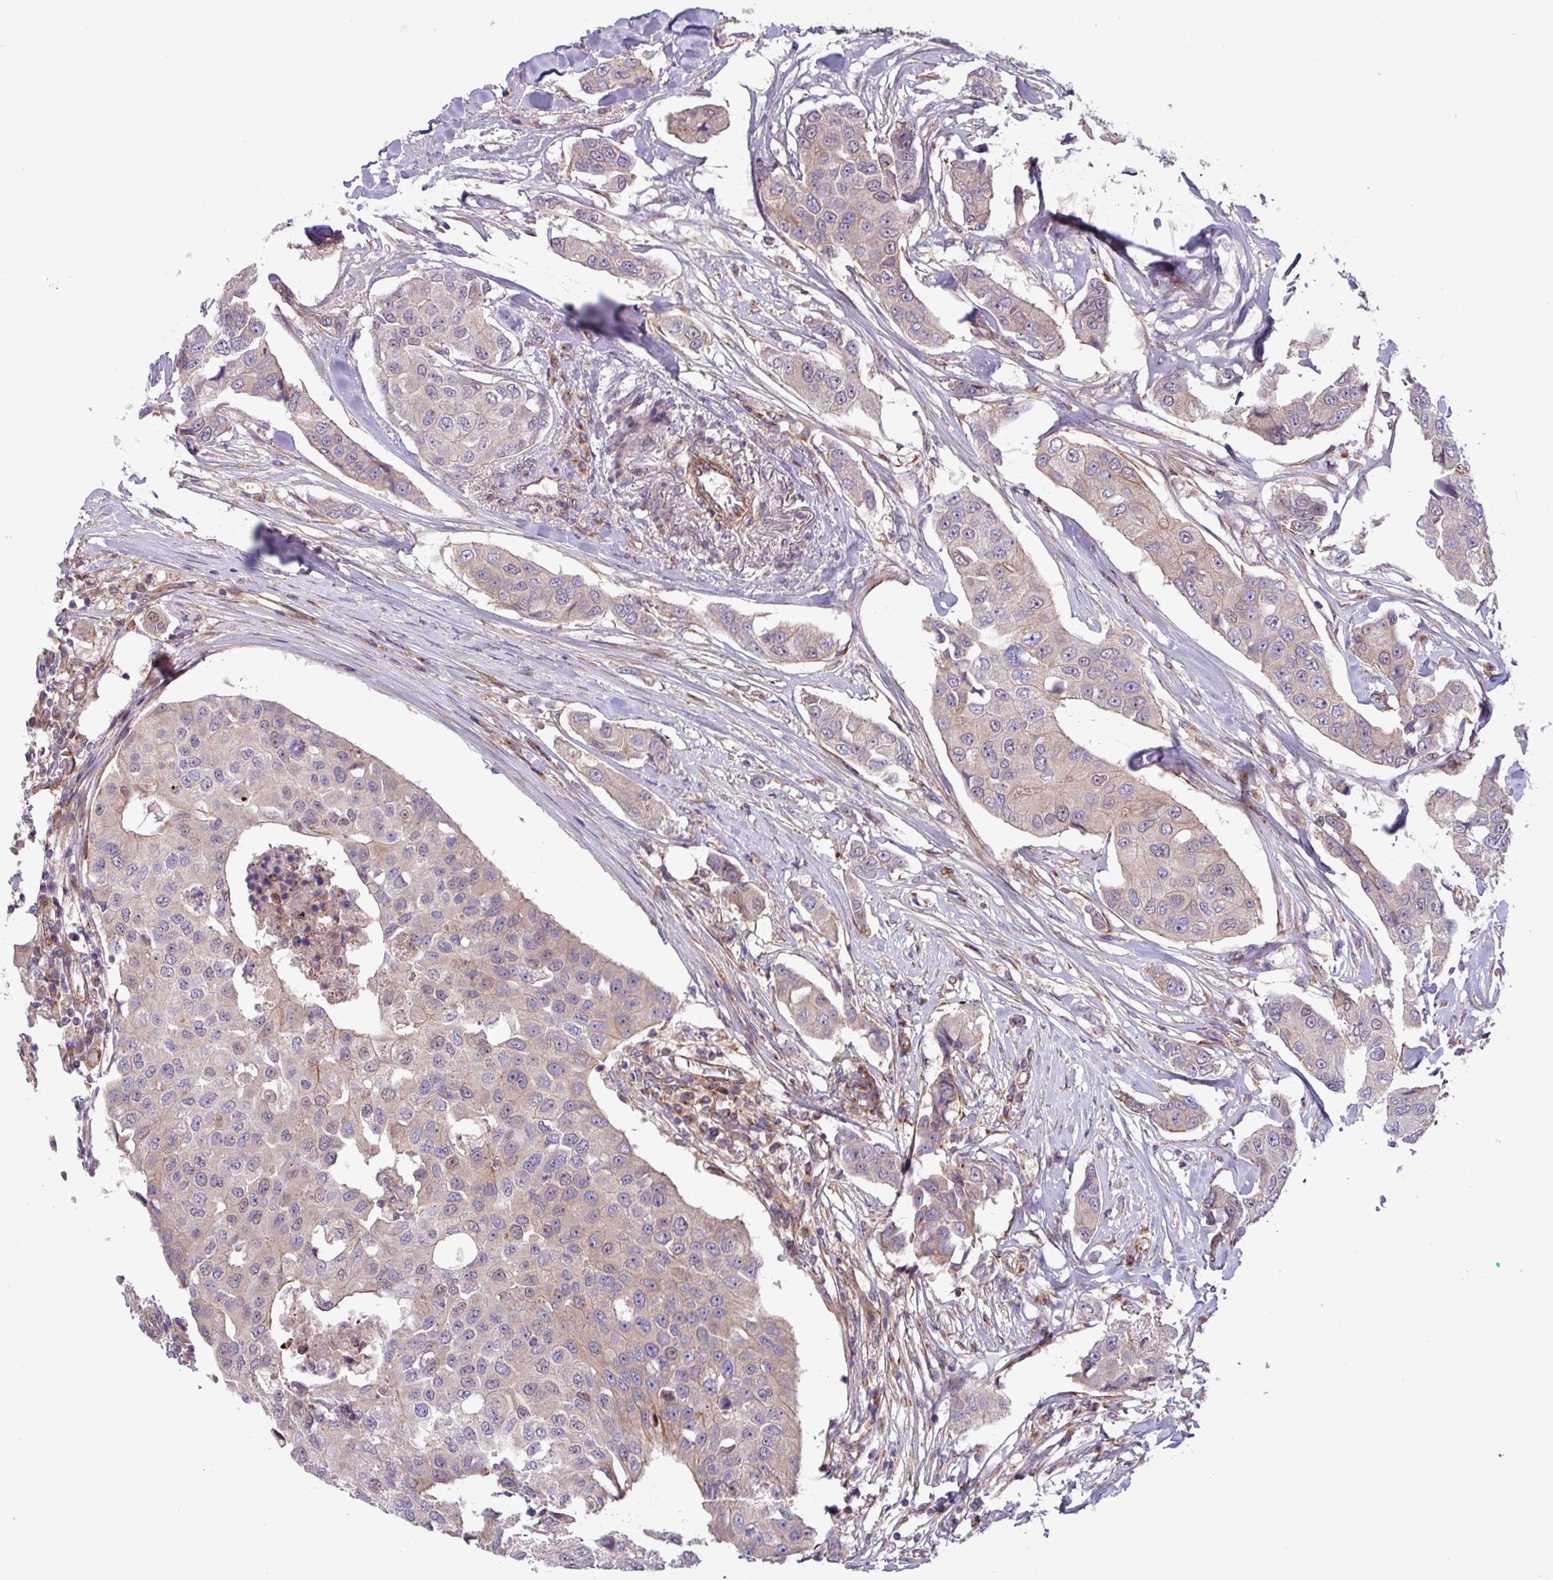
{"staining": {"intensity": "negative", "quantity": "none", "location": "none"}, "tissue": "breast cancer", "cell_type": "Tumor cells", "image_type": "cancer", "snomed": [{"axis": "morphology", "description": "Duct carcinoma"}, {"axis": "topography", "description": "Breast"}], "caption": "IHC photomicrograph of neoplastic tissue: breast cancer (invasive ductal carcinoma) stained with DAB (3,3'-diaminobenzidine) reveals no significant protein staining in tumor cells. (Stains: DAB (3,3'-diaminobenzidine) immunohistochemistry with hematoxylin counter stain, Microscopy: brightfield microscopy at high magnification).", "gene": "CNTRL", "patient": {"sex": "female", "age": 80}}